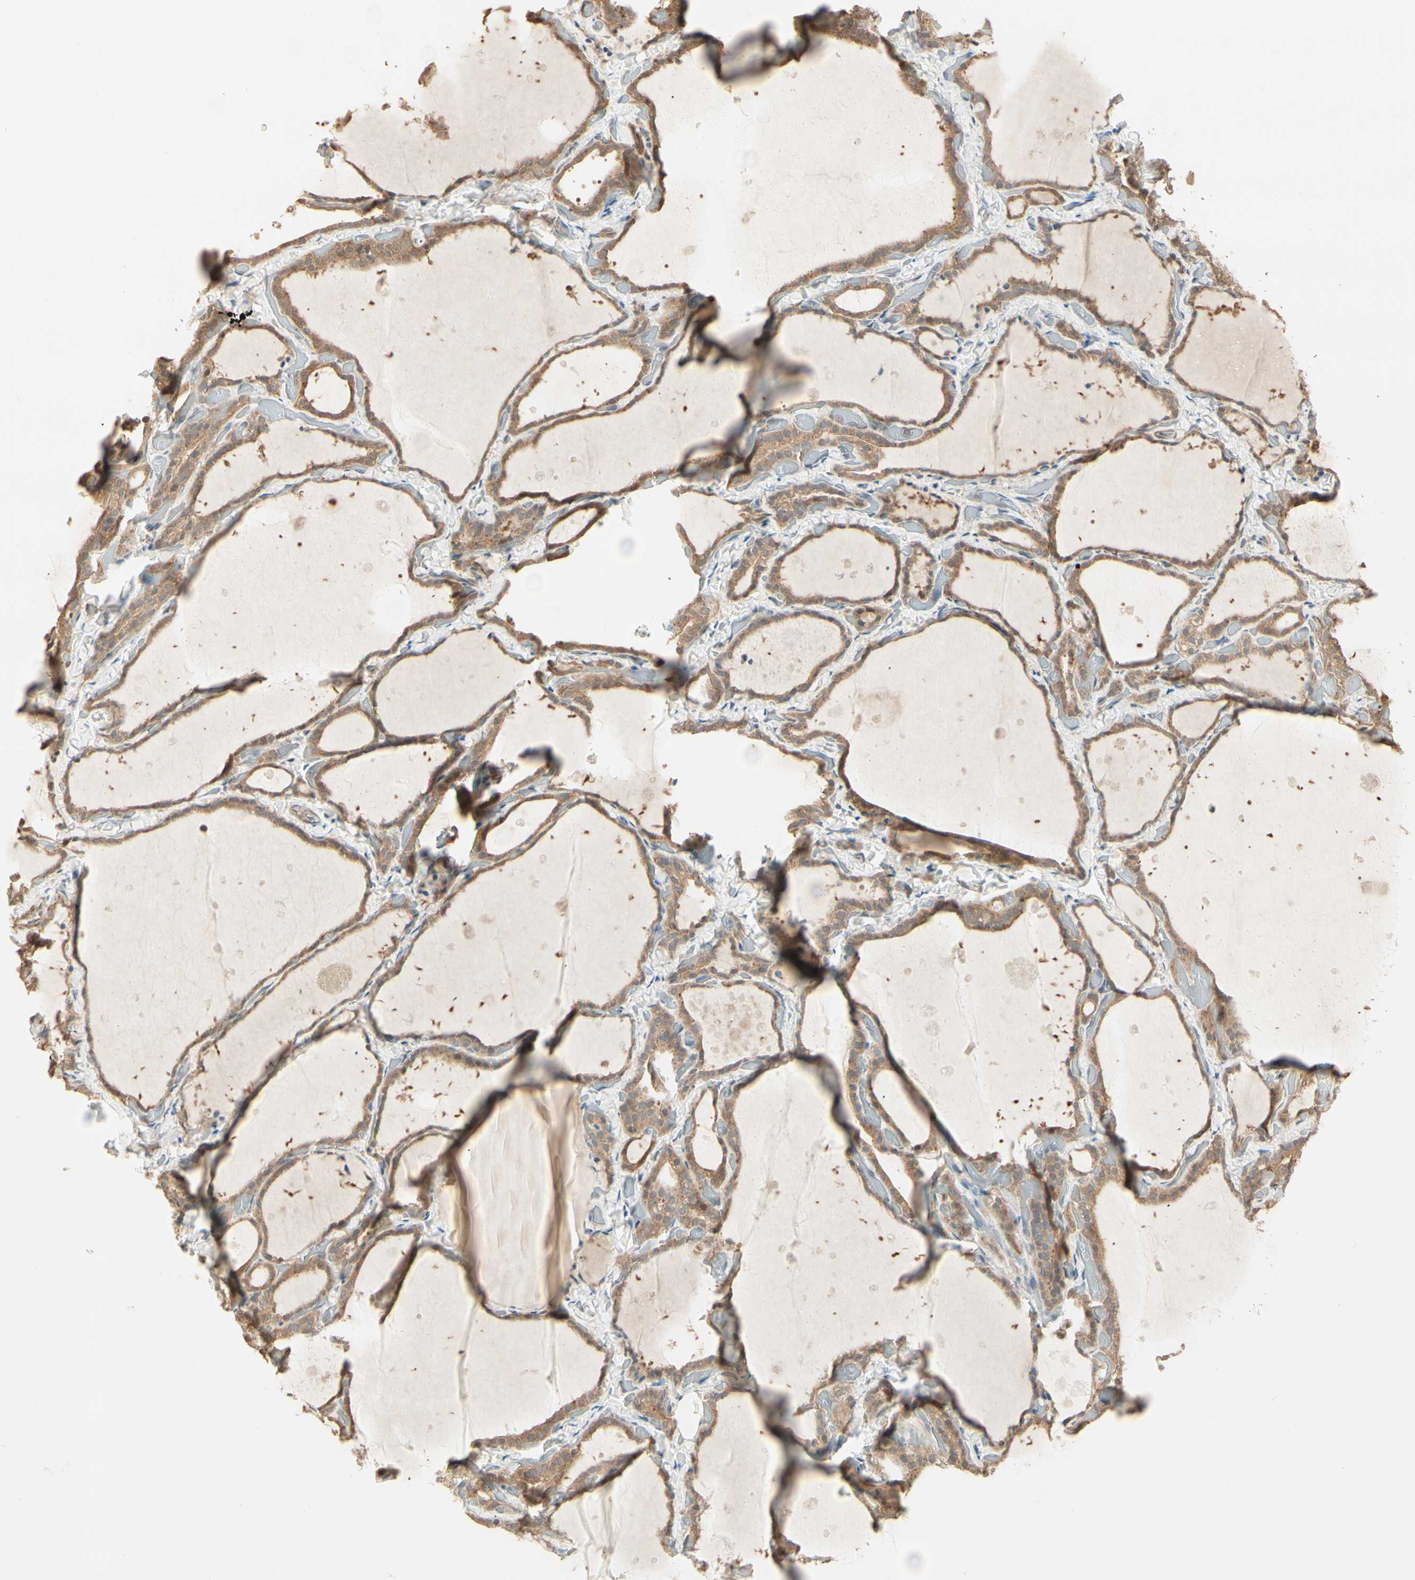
{"staining": {"intensity": "moderate", "quantity": ">75%", "location": "cytoplasmic/membranous"}, "tissue": "thyroid gland", "cell_type": "Glandular cells", "image_type": "normal", "snomed": [{"axis": "morphology", "description": "Normal tissue, NOS"}, {"axis": "topography", "description": "Thyroid gland"}], "caption": "Glandular cells demonstrate medium levels of moderate cytoplasmic/membranous staining in about >75% of cells in normal thyroid gland.", "gene": "IRAG1", "patient": {"sex": "female", "age": 44}}